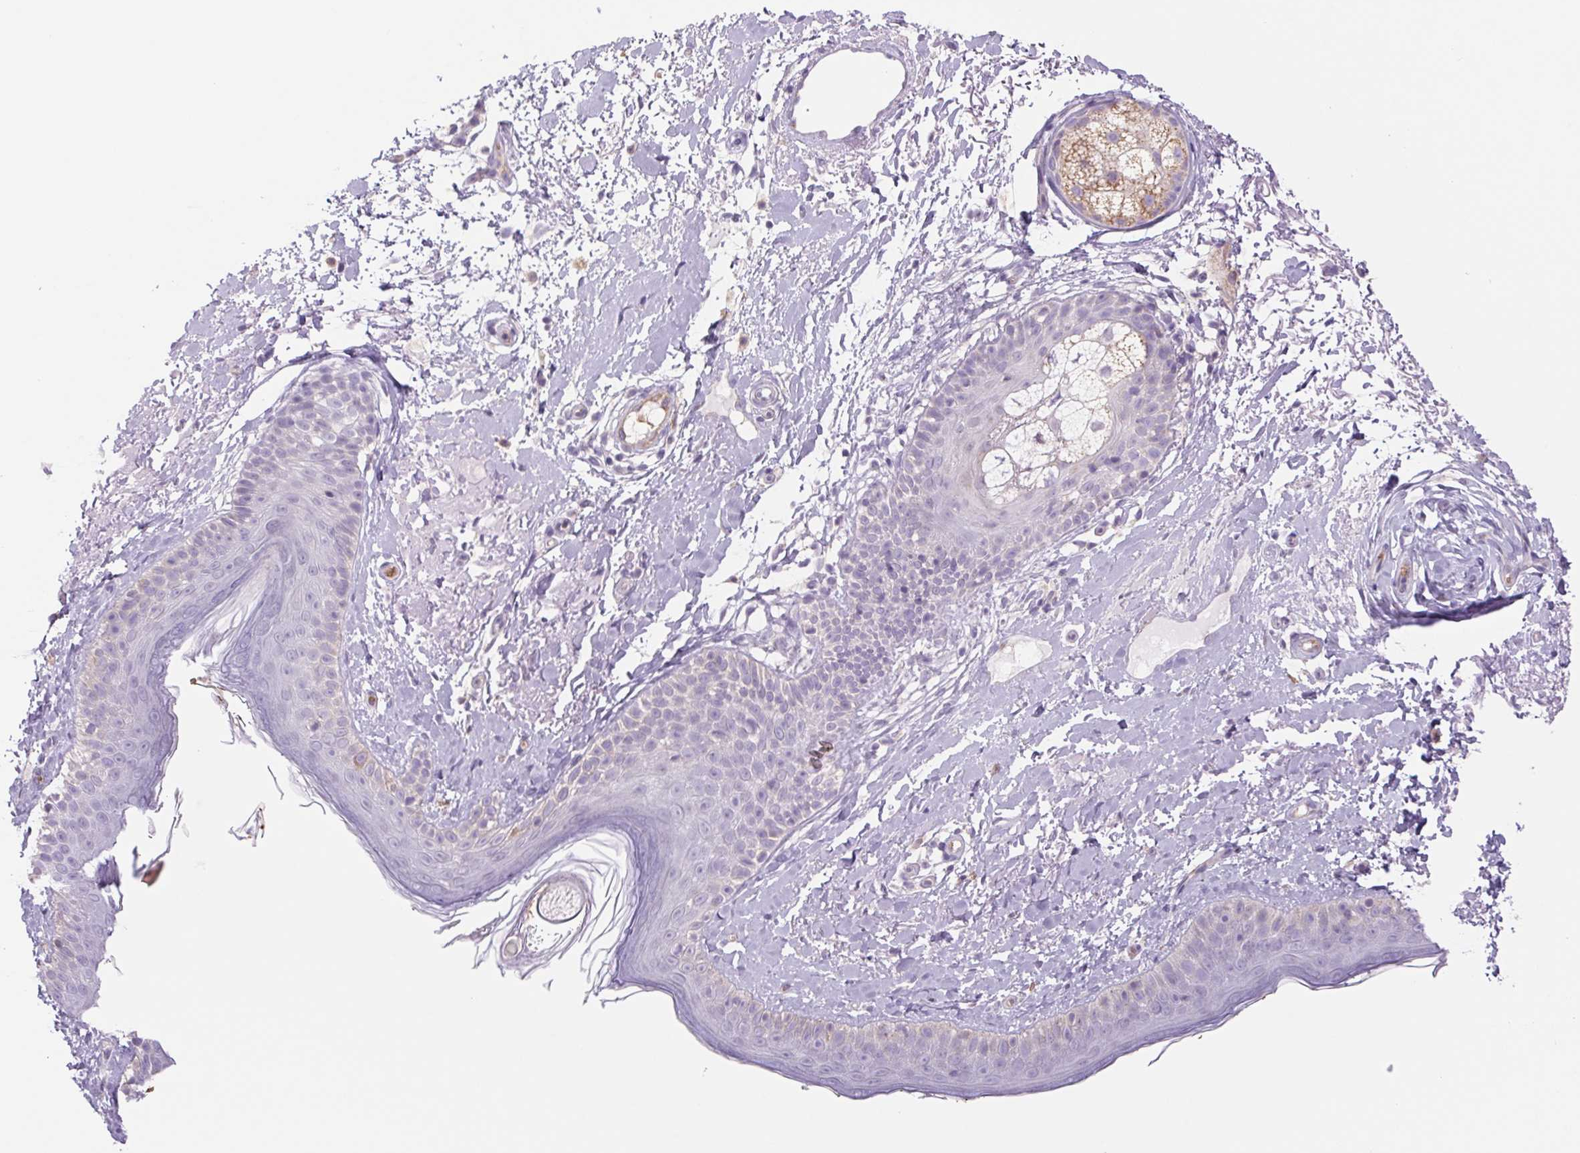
{"staining": {"intensity": "negative", "quantity": "none", "location": "none"}, "tissue": "skin", "cell_type": "Fibroblasts", "image_type": "normal", "snomed": [{"axis": "morphology", "description": "Normal tissue, NOS"}, {"axis": "topography", "description": "Skin"}], "caption": "Immunohistochemistry (IHC) micrograph of unremarkable skin: human skin stained with DAB exhibits no significant protein expression in fibroblasts.", "gene": "IGFL3", "patient": {"sex": "male", "age": 73}}